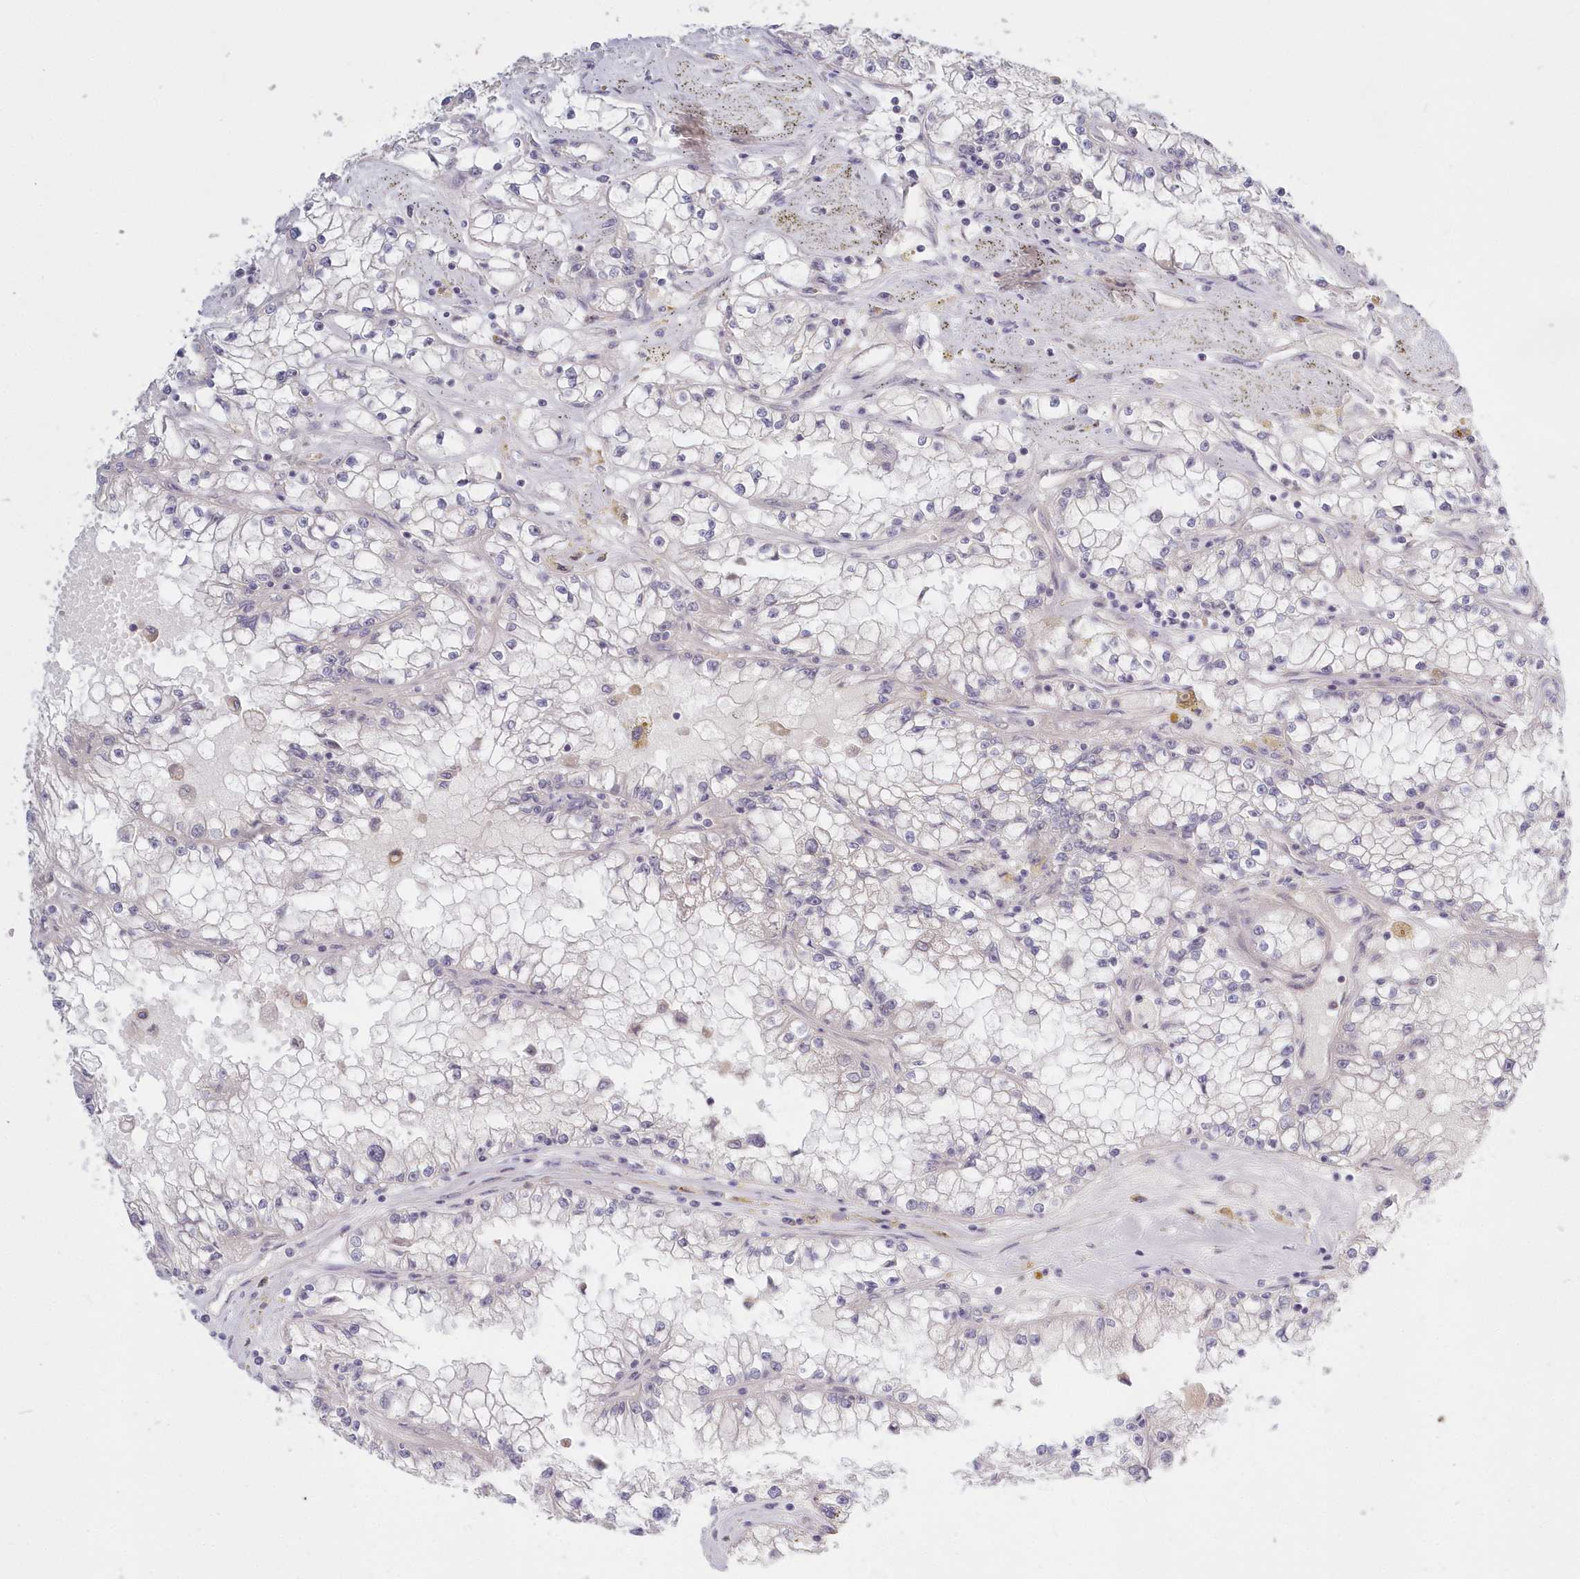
{"staining": {"intensity": "negative", "quantity": "none", "location": "none"}, "tissue": "renal cancer", "cell_type": "Tumor cells", "image_type": "cancer", "snomed": [{"axis": "morphology", "description": "Adenocarcinoma, NOS"}, {"axis": "topography", "description": "Kidney"}], "caption": "Immunohistochemistry image of human renal cancer stained for a protein (brown), which shows no staining in tumor cells.", "gene": "KATNA1", "patient": {"sex": "male", "age": 56}}